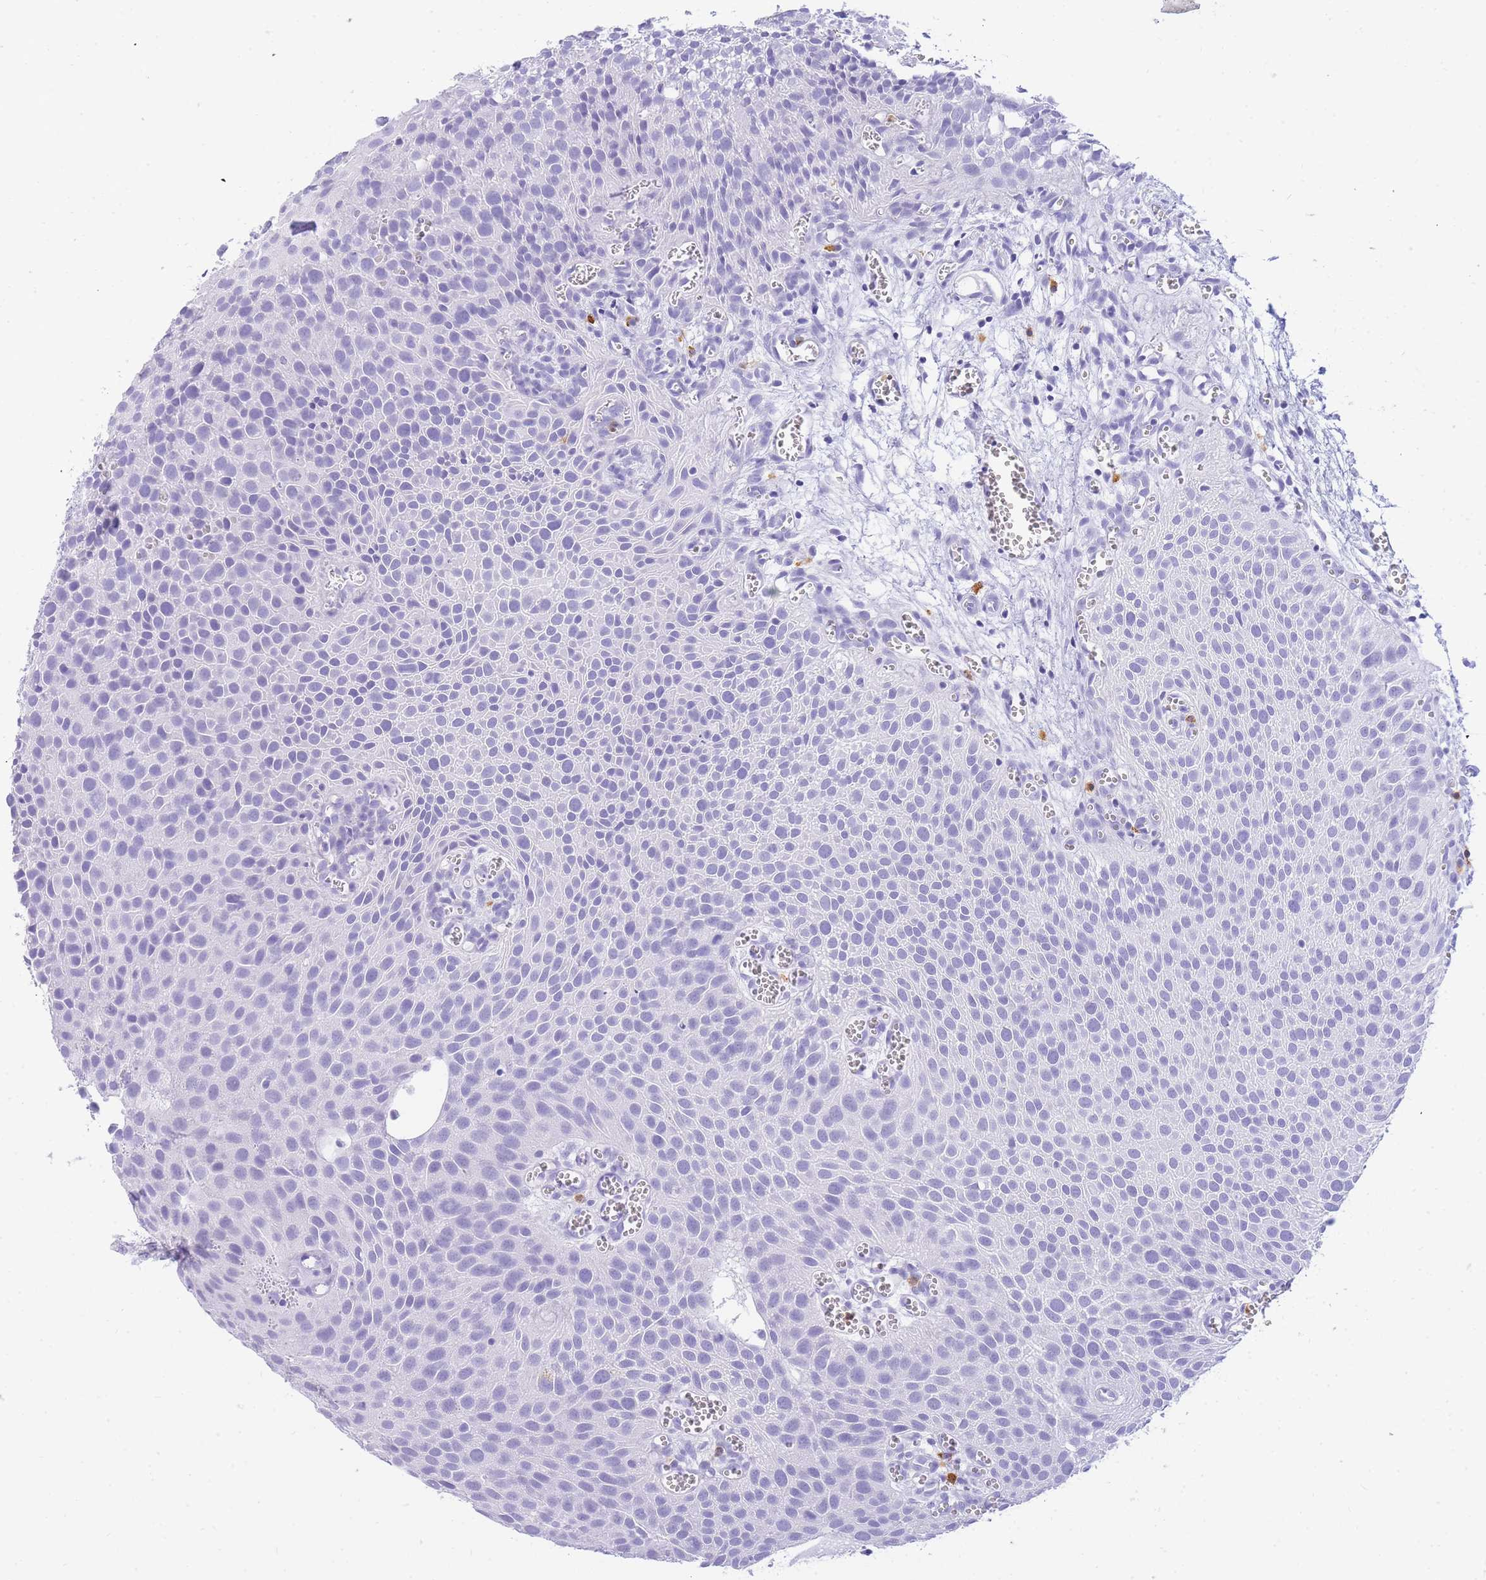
{"staining": {"intensity": "negative", "quantity": "none", "location": "none"}, "tissue": "urothelial cancer", "cell_type": "Tumor cells", "image_type": "cancer", "snomed": [{"axis": "morphology", "description": "Urothelial carcinoma, Low grade"}, {"axis": "topography", "description": "Urinary bladder"}], "caption": "An immunohistochemistry (IHC) image of urothelial cancer is shown. There is no staining in tumor cells of urothelial cancer.", "gene": "HERC1", "patient": {"sex": "male", "age": 88}}